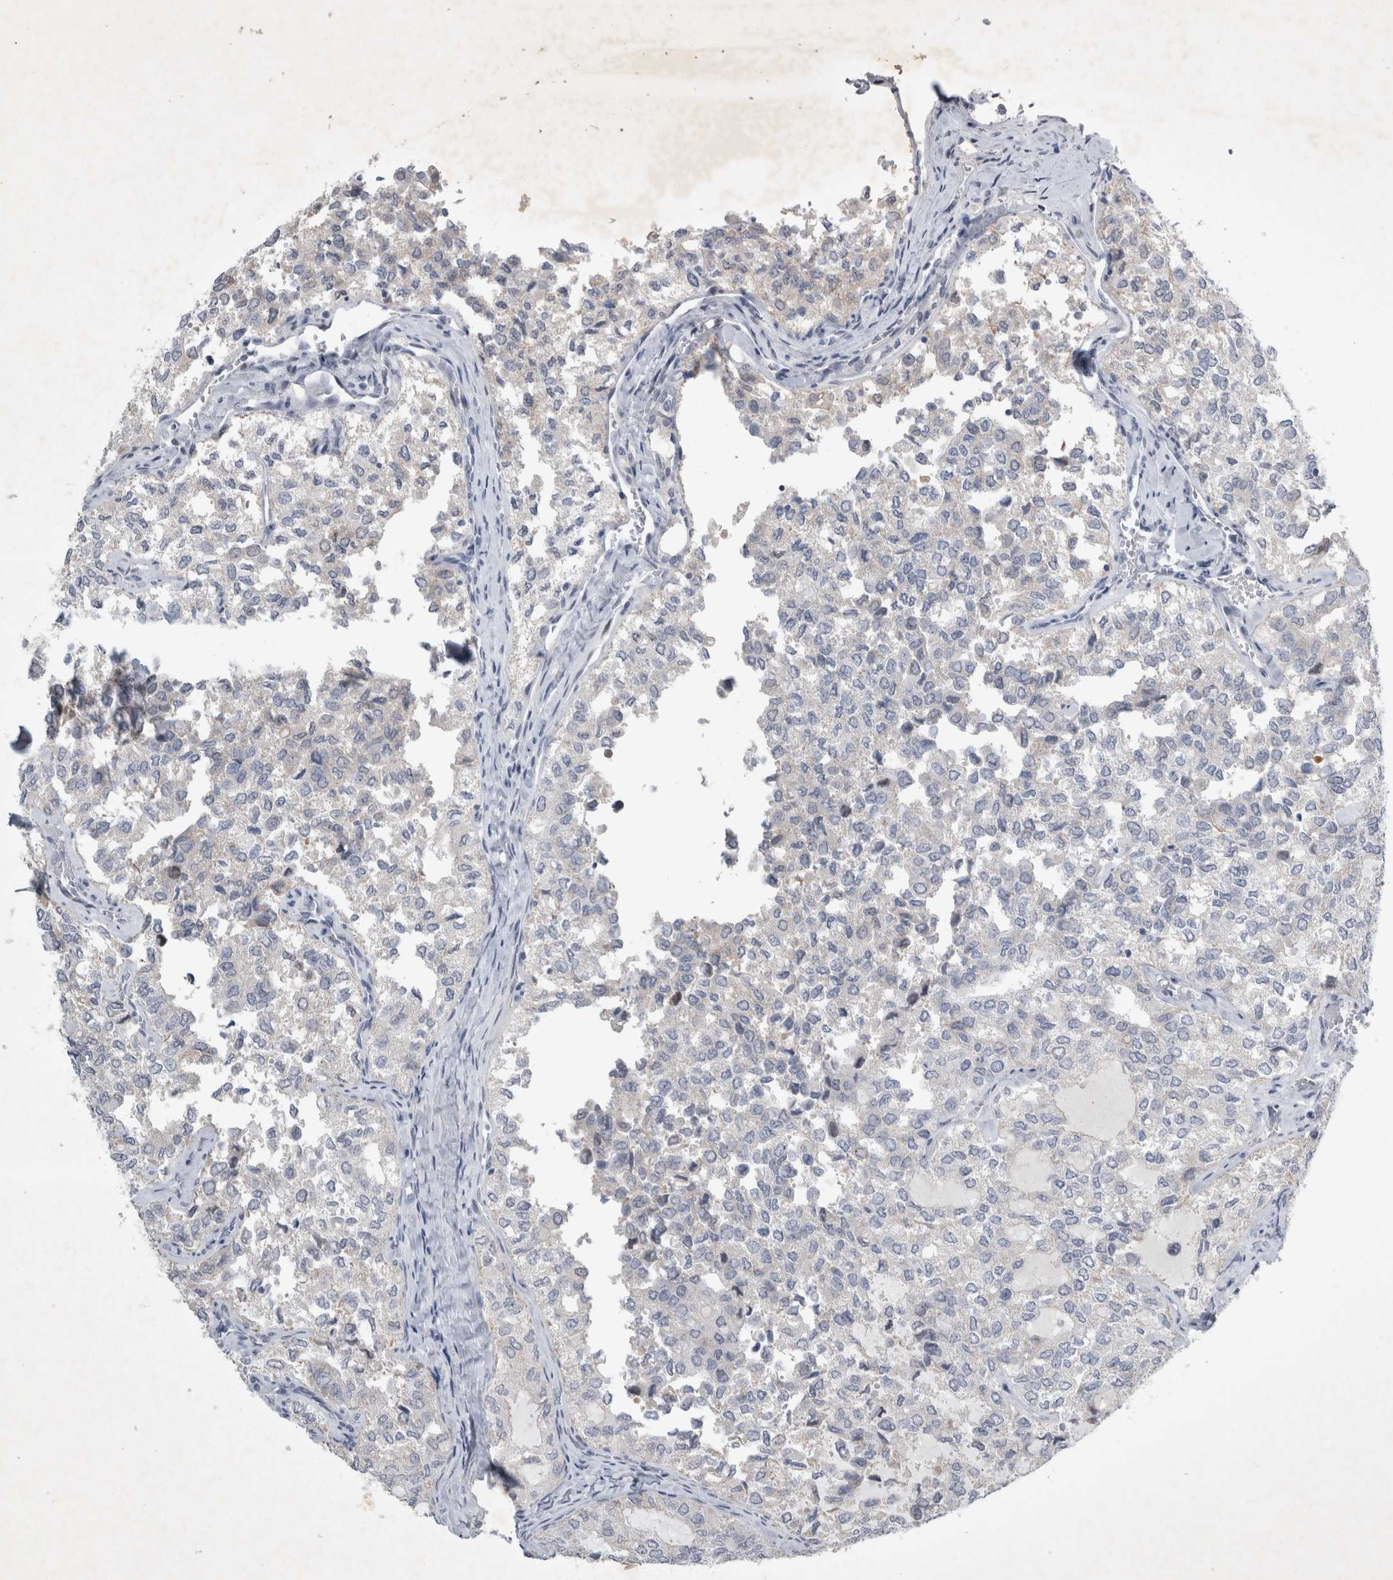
{"staining": {"intensity": "moderate", "quantity": "<25%", "location": "cytoplasmic/membranous"}, "tissue": "thyroid cancer", "cell_type": "Tumor cells", "image_type": "cancer", "snomed": [{"axis": "morphology", "description": "Follicular adenoma carcinoma, NOS"}, {"axis": "topography", "description": "Thyroid gland"}], "caption": "Immunohistochemical staining of thyroid follicular adenoma carcinoma reveals low levels of moderate cytoplasmic/membranous protein expression in about <25% of tumor cells.", "gene": "FXYD7", "patient": {"sex": "male", "age": 75}}